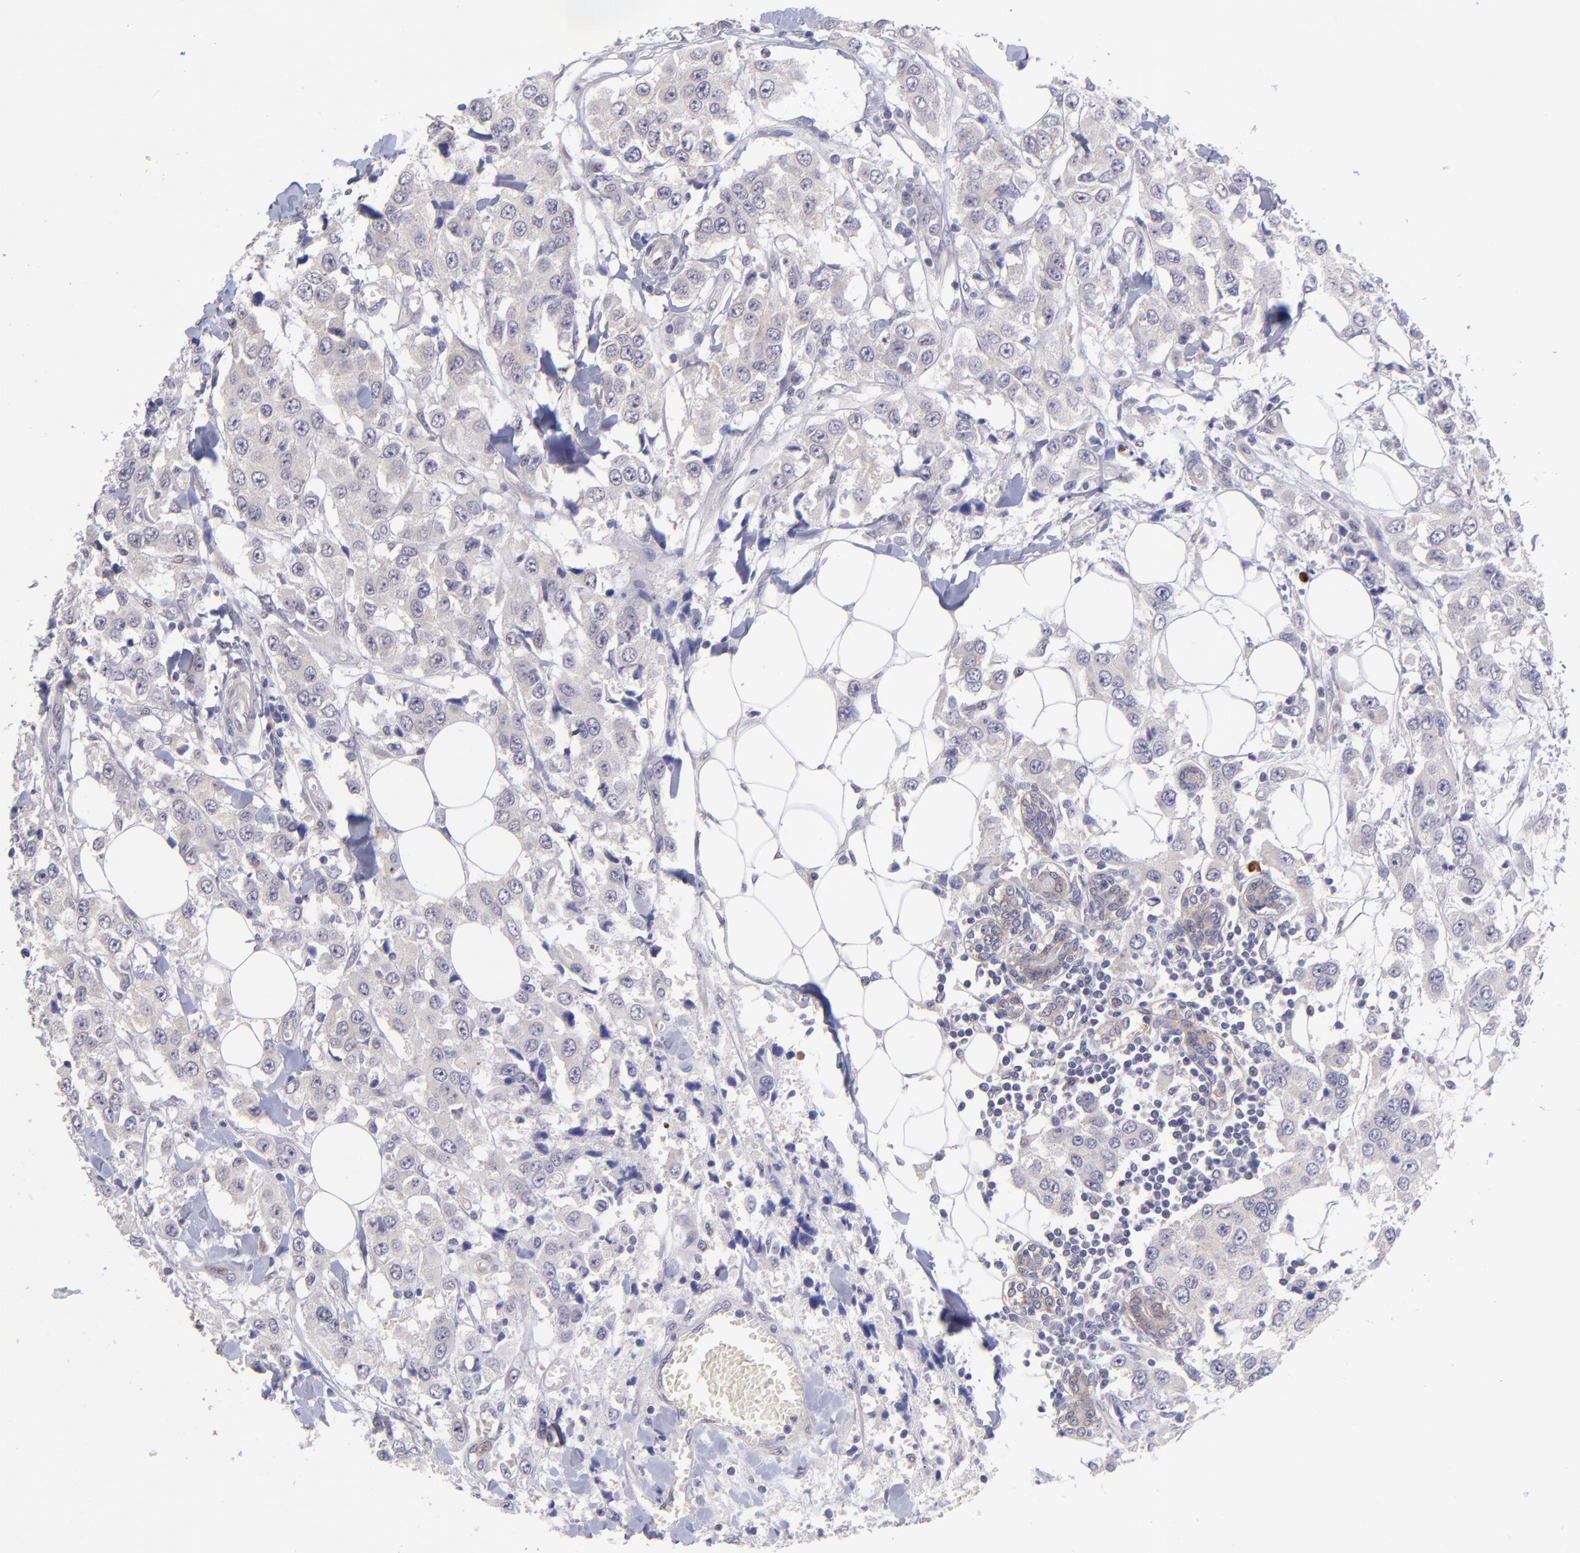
{"staining": {"intensity": "weak", "quantity": ">75%", "location": "cytoplasmic/membranous"}, "tissue": "breast cancer", "cell_type": "Tumor cells", "image_type": "cancer", "snomed": [{"axis": "morphology", "description": "Duct carcinoma"}, {"axis": "topography", "description": "Breast"}], "caption": "Immunohistochemical staining of breast cancer demonstrates low levels of weak cytoplasmic/membranous expression in approximately >75% of tumor cells.", "gene": "NSF", "patient": {"sex": "female", "age": 58}}